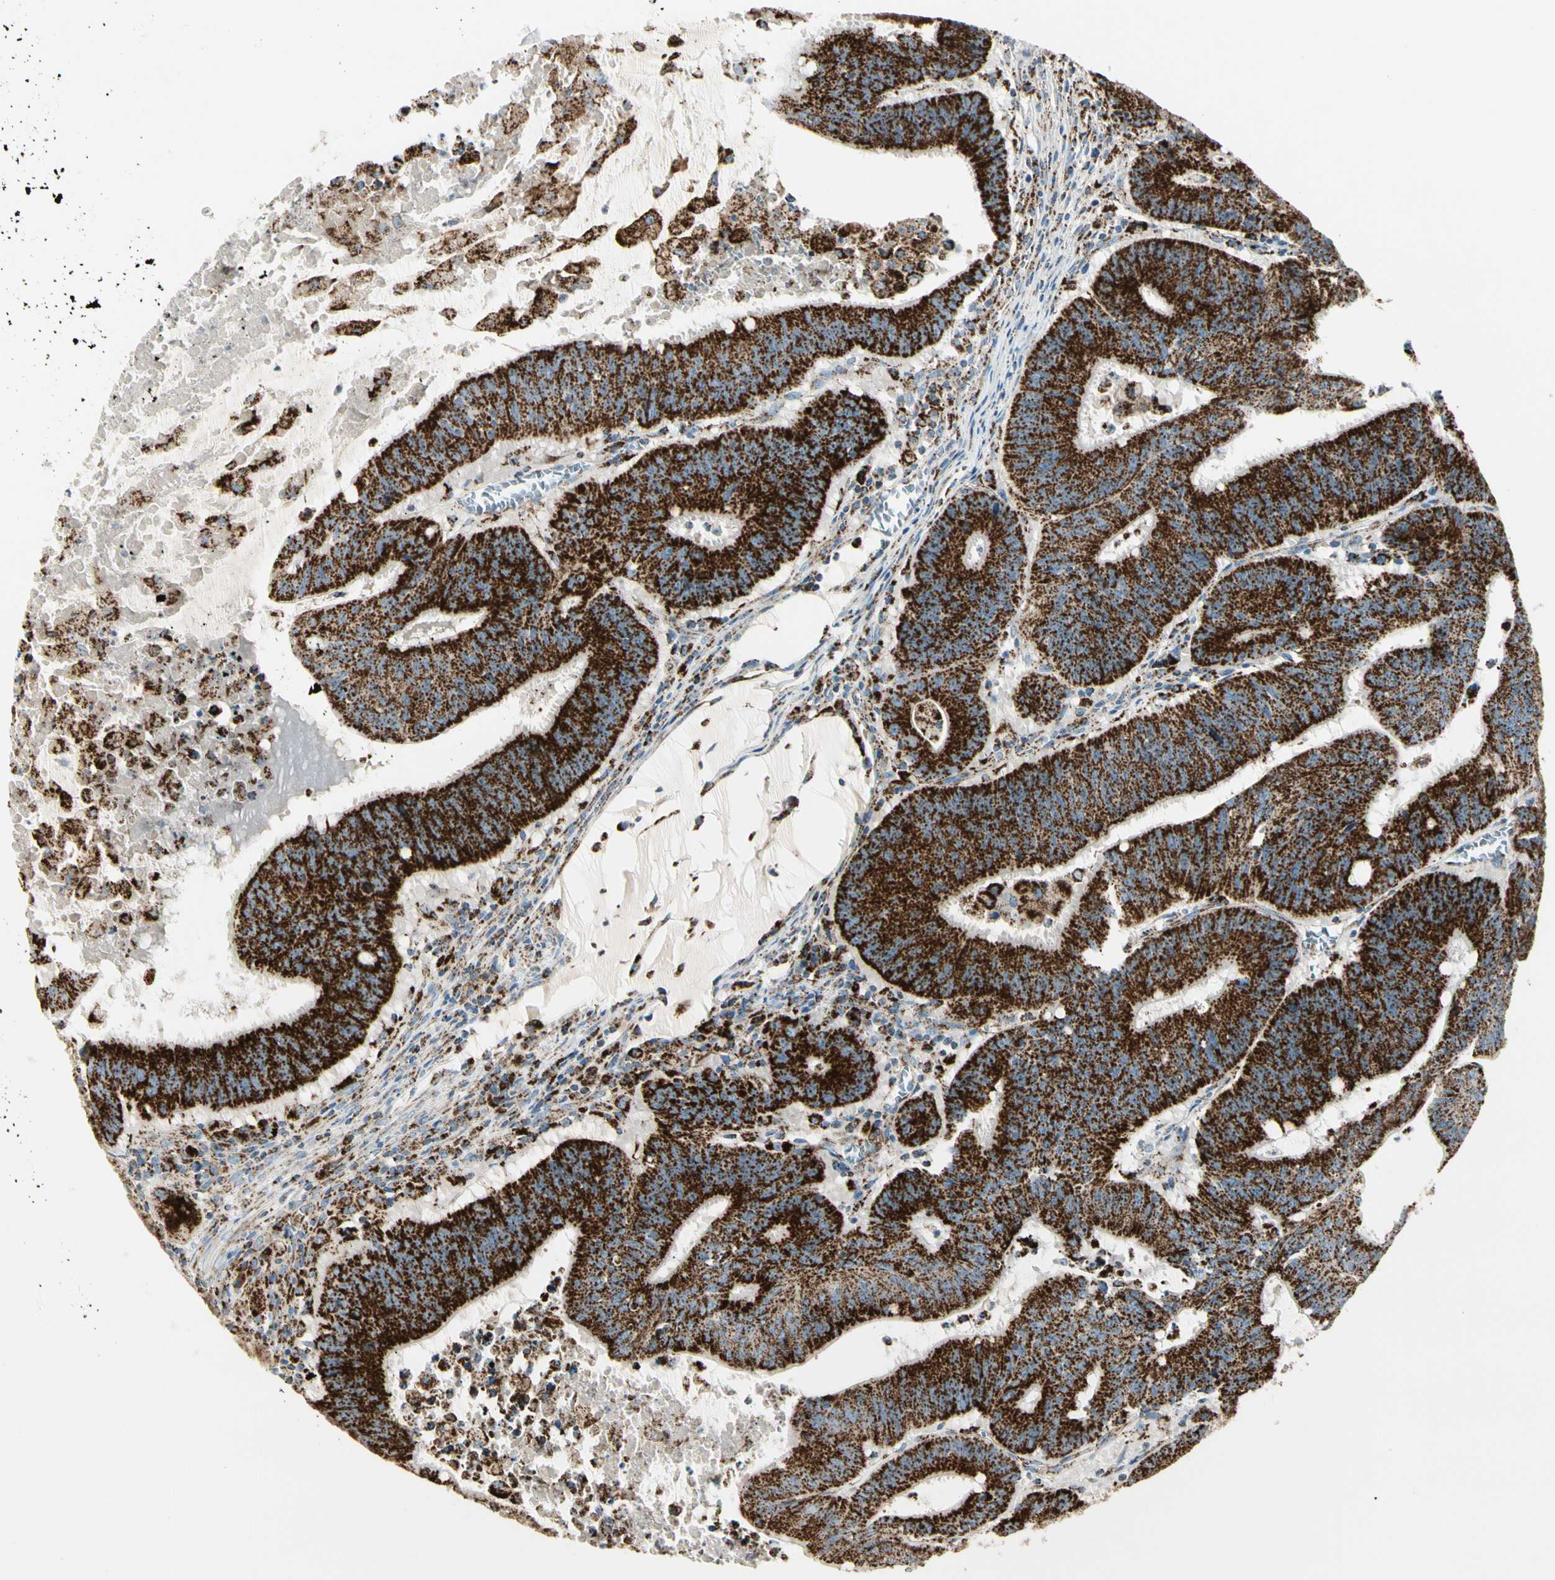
{"staining": {"intensity": "strong", "quantity": ">75%", "location": "cytoplasmic/membranous"}, "tissue": "colorectal cancer", "cell_type": "Tumor cells", "image_type": "cancer", "snomed": [{"axis": "morphology", "description": "Adenocarcinoma, NOS"}, {"axis": "topography", "description": "Colon"}], "caption": "A high-resolution histopathology image shows immunohistochemistry staining of colorectal adenocarcinoma, which exhibits strong cytoplasmic/membranous positivity in about >75% of tumor cells.", "gene": "ME2", "patient": {"sex": "male", "age": 45}}